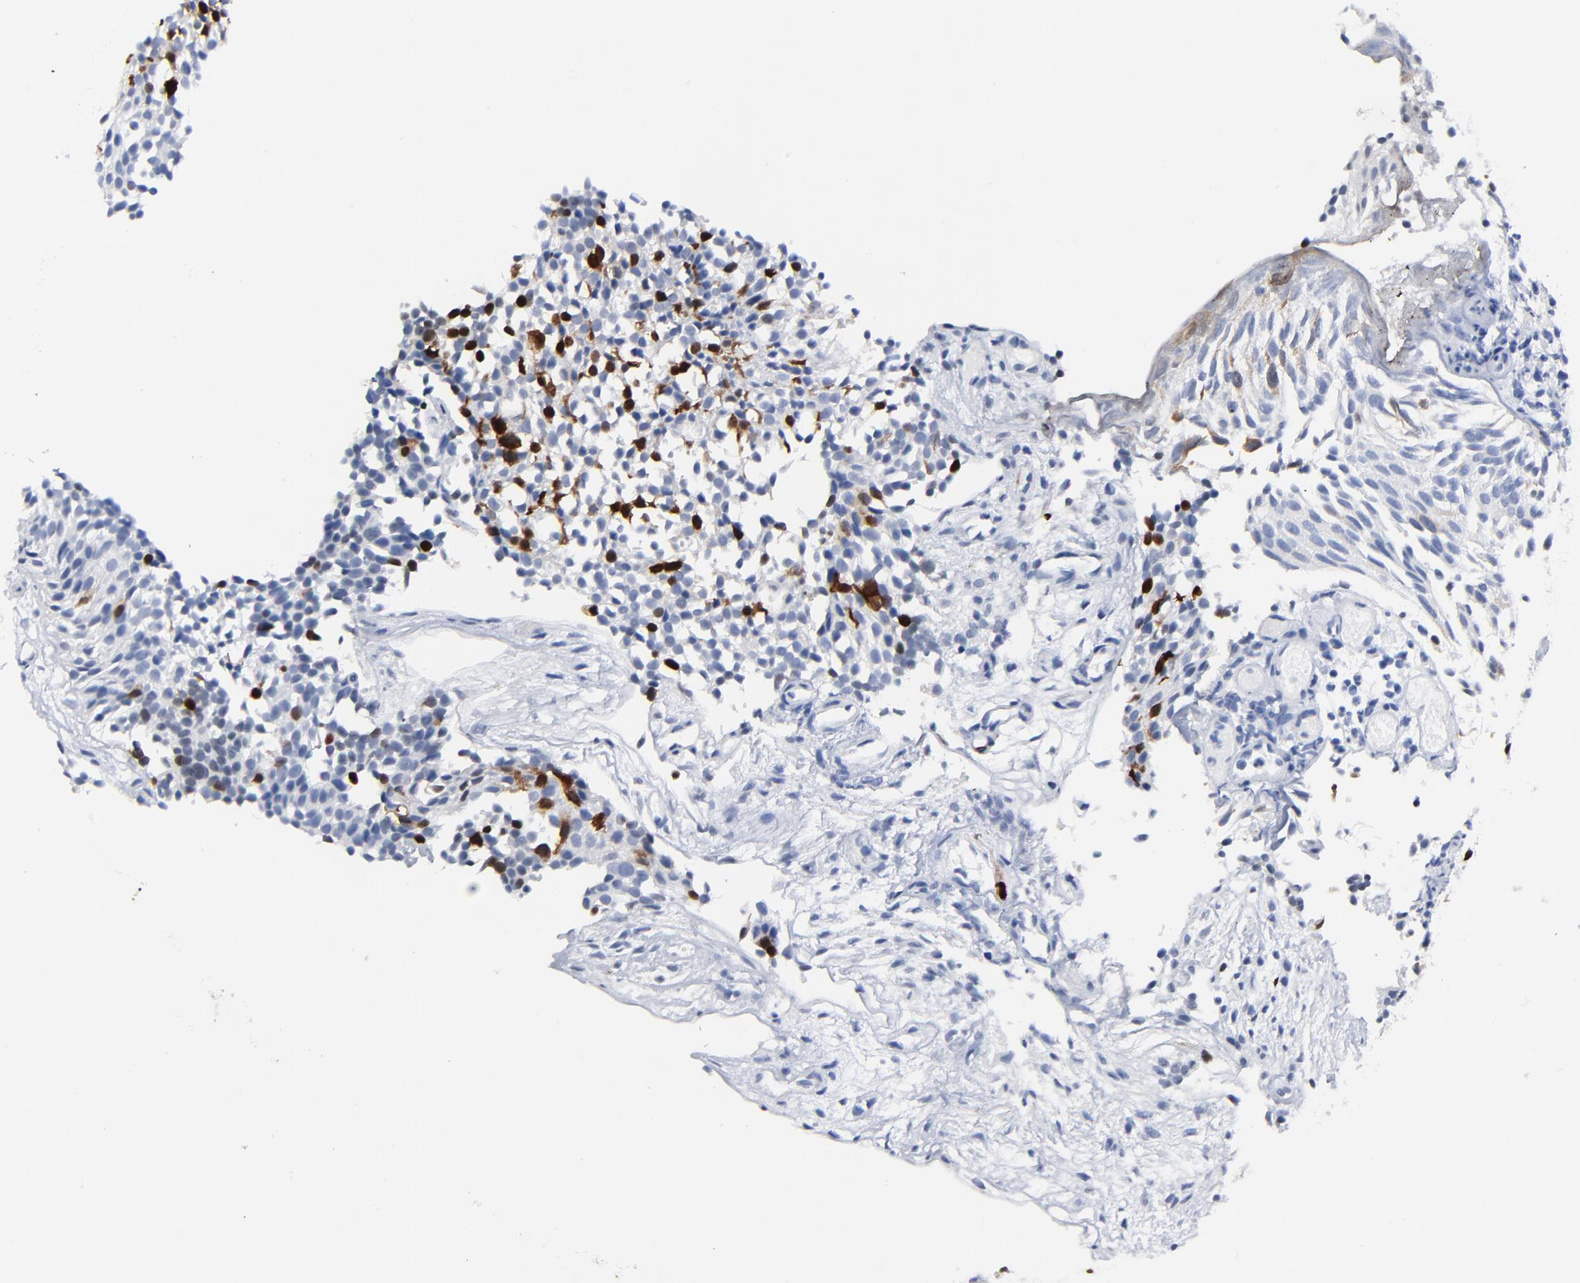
{"staining": {"intensity": "strong", "quantity": "<25%", "location": "cytoplasmic/membranous,nuclear"}, "tissue": "urothelial cancer", "cell_type": "Tumor cells", "image_type": "cancer", "snomed": [{"axis": "morphology", "description": "Urothelial carcinoma, Low grade"}, {"axis": "topography", "description": "Urinary bladder"}], "caption": "The micrograph shows staining of urothelial cancer, revealing strong cytoplasmic/membranous and nuclear protein staining (brown color) within tumor cells.", "gene": "CDK1", "patient": {"sex": "male", "age": 85}}